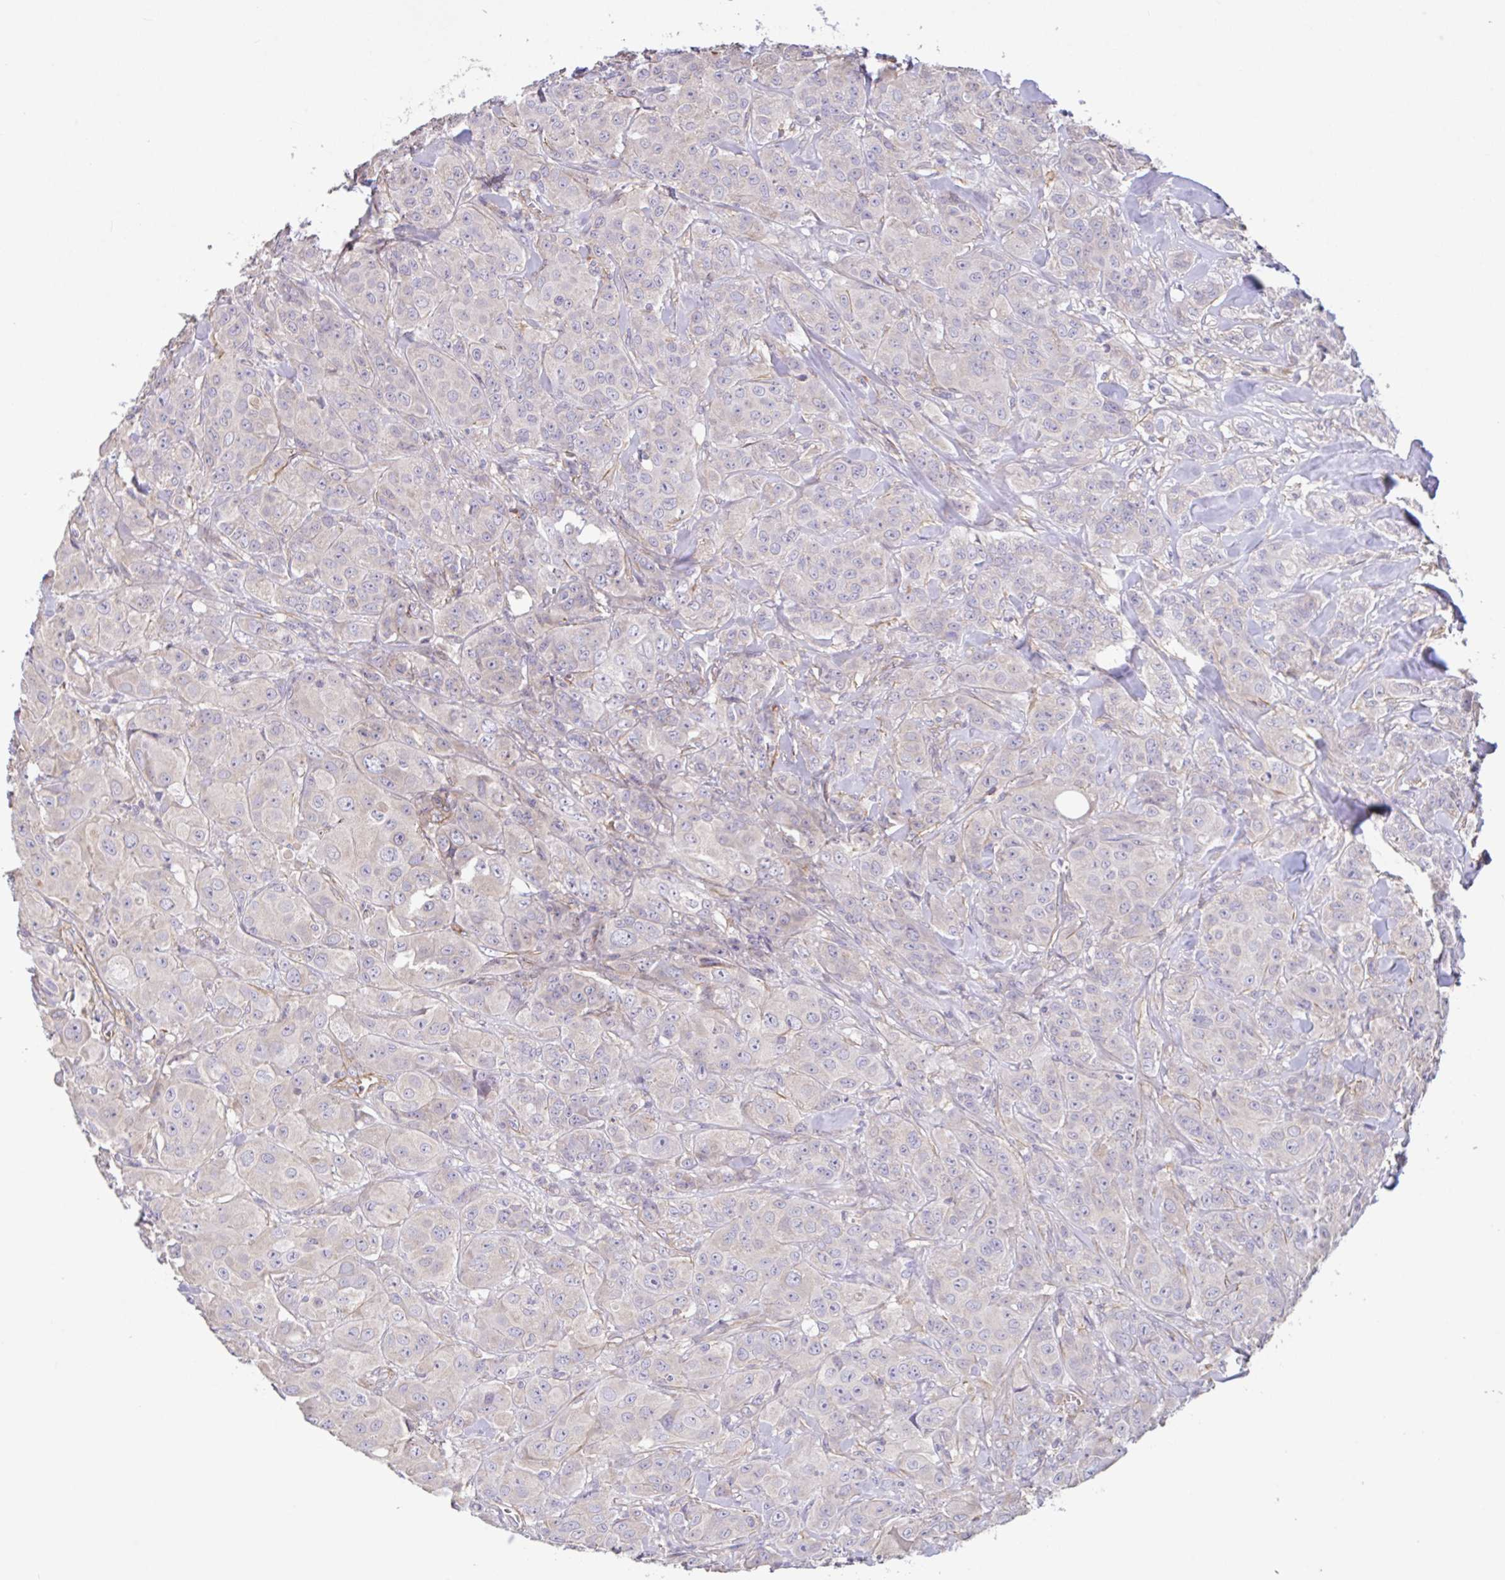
{"staining": {"intensity": "negative", "quantity": "none", "location": "none"}, "tissue": "breast cancer", "cell_type": "Tumor cells", "image_type": "cancer", "snomed": [{"axis": "morphology", "description": "Normal tissue, NOS"}, {"axis": "morphology", "description": "Duct carcinoma"}, {"axis": "topography", "description": "Breast"}], "caption": "DAB immunohistochemical staining of infiltrating ductal carcinoma (breast) displays no significant staining in tumor cells.", "gene": "PLCD4", "patient": {"sex": "female", "age": 43}}